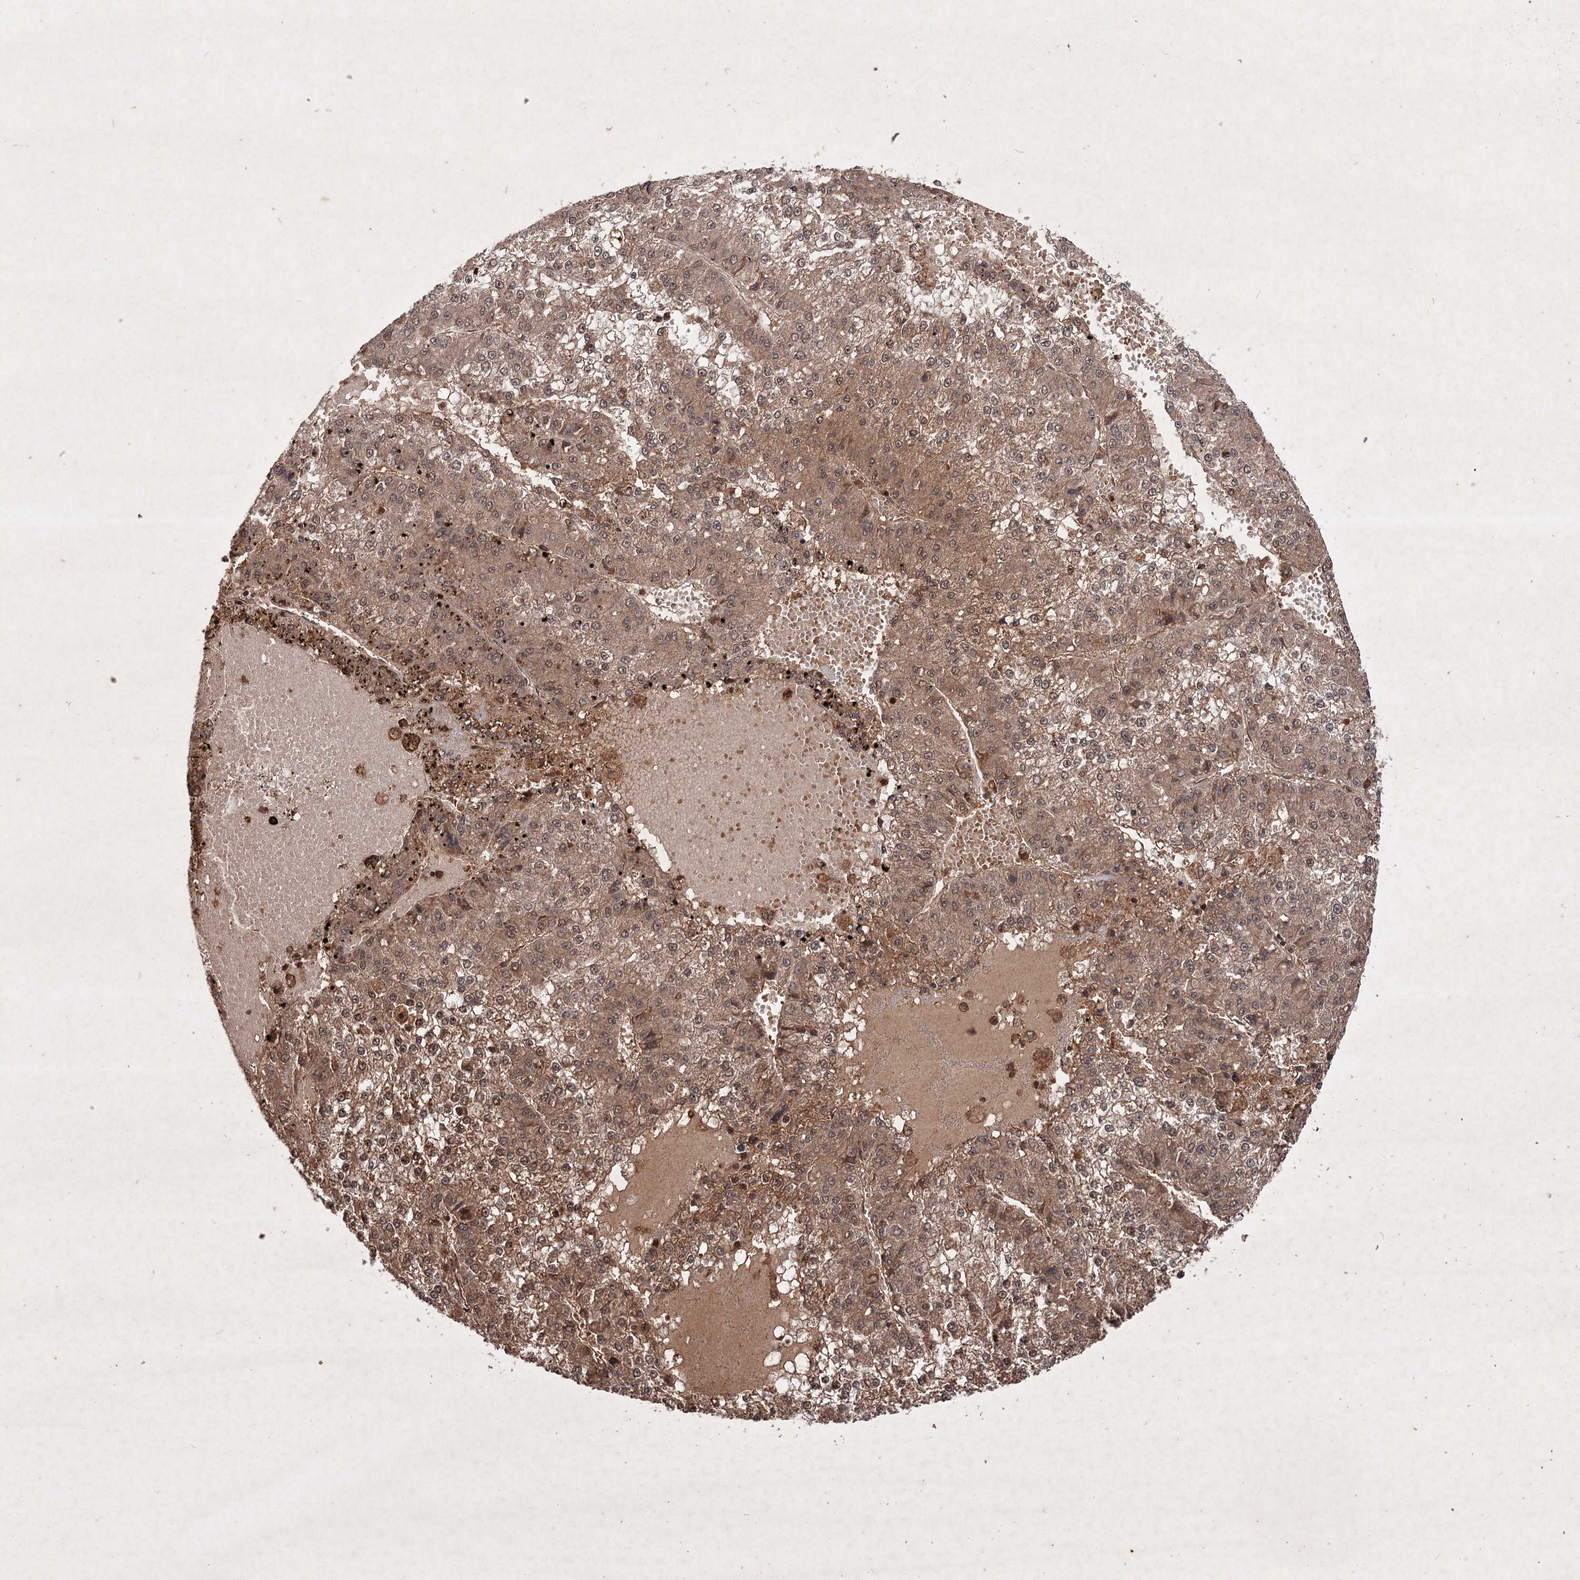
{"staining": {"intensity": "moderate", "quantity": ">75%", "location": "cytoplasmic/membranous,nuclear"}, "tissue": "liver cancer", "cell_type": "Tumor cells", "image_type": "cancer", "snomed": [{"axis": "morphology", "description": "Carcinoma, Hepatocellular, NOS"}, {"axis": "topography", "description": "Liver"}], "caption": "Liver cancer stained with DAB immunohistochemistry exhibits medium levels of moderate cytoplasmic/membranous and nuclear staining in approximately >75% of tumor cells.", "gene": "ADK", "patient": {"sex": "female", "age": 73}}